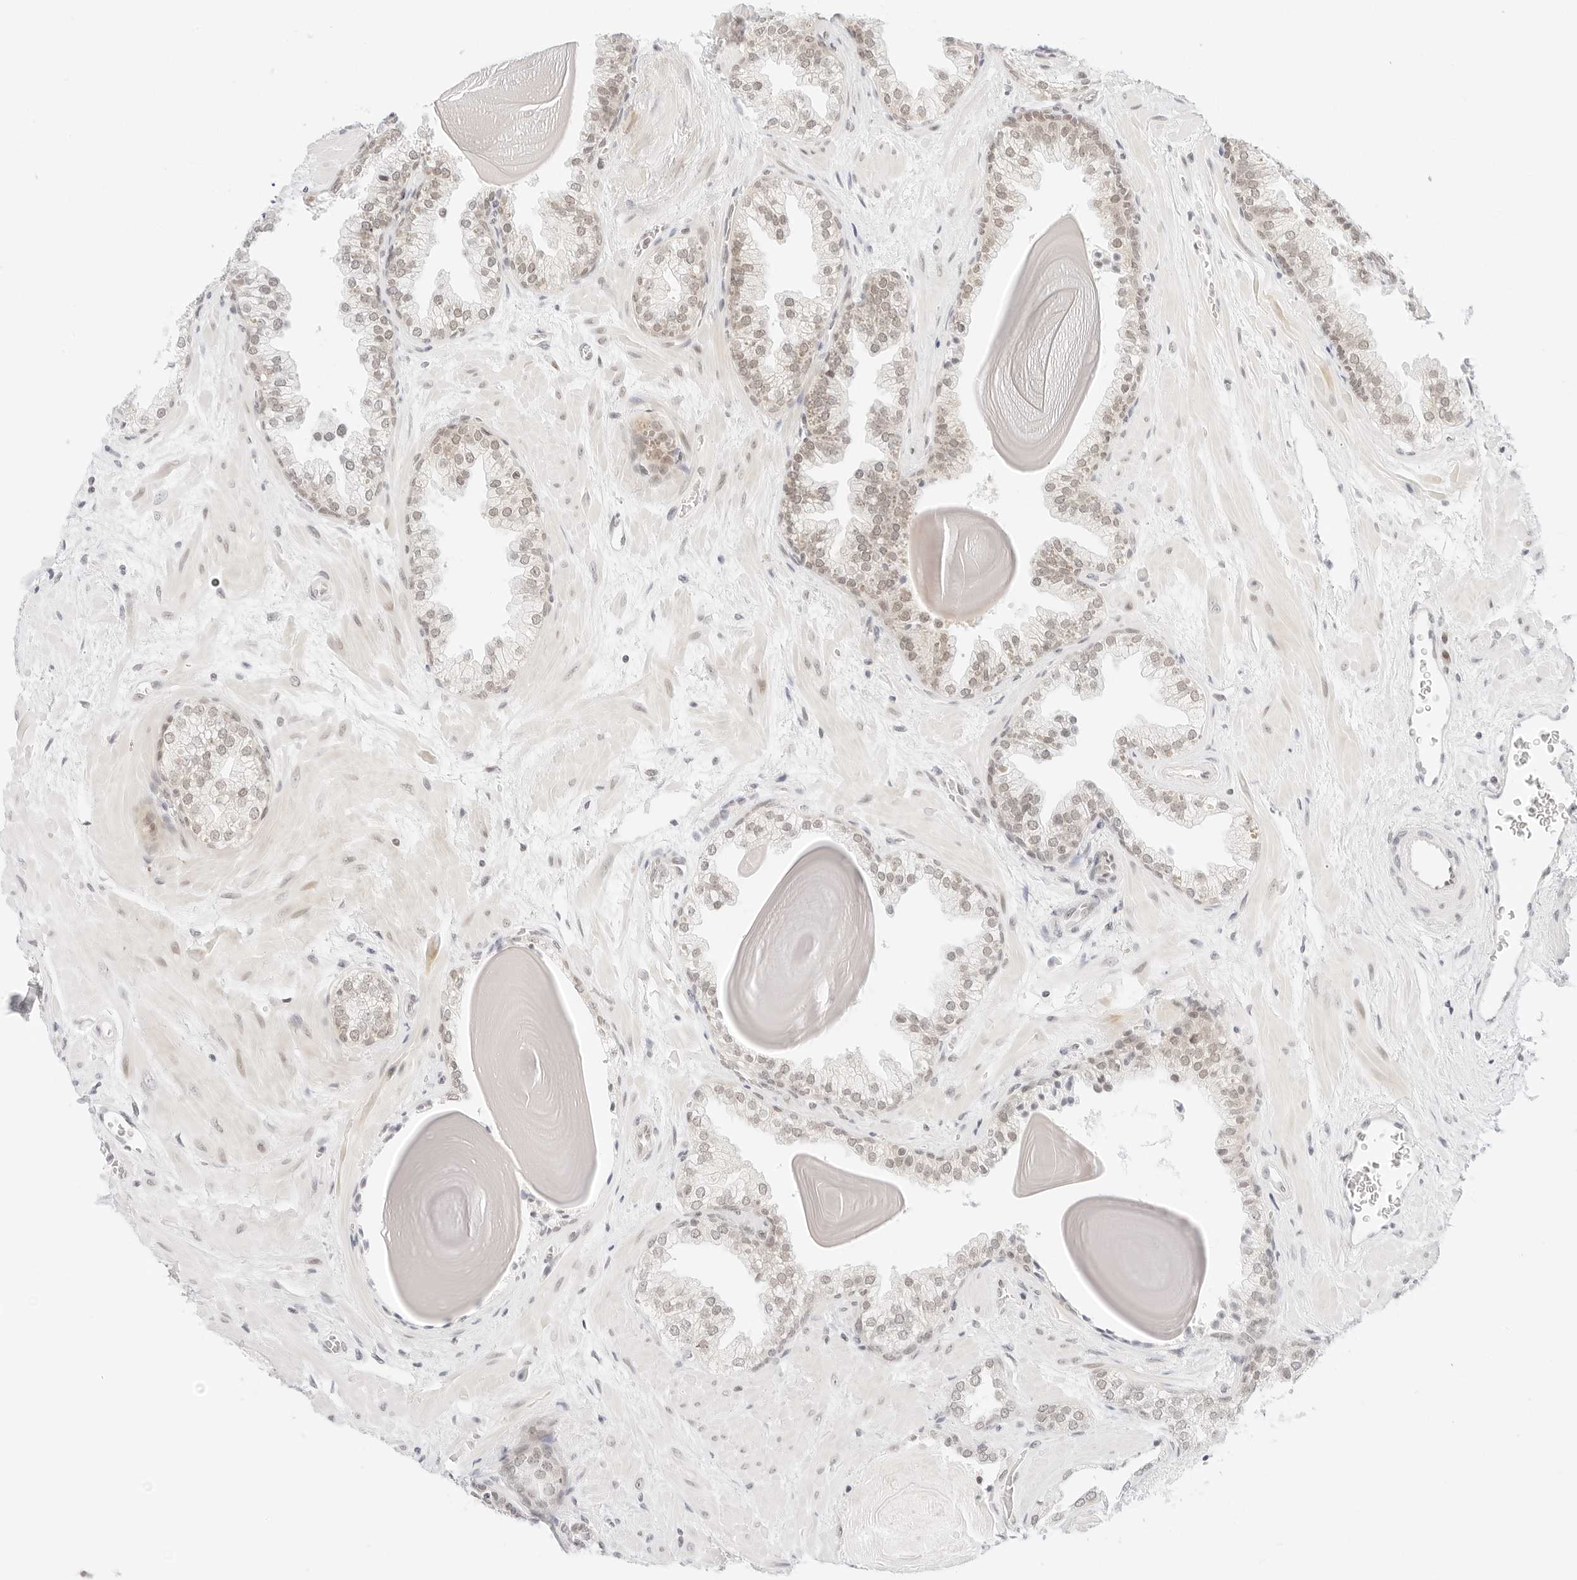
{"staining": {"intensity": "weak", "quantity": "<25%", "location": "nuclear"}, "tissue": "prostate", "cell_type": "Glandular cells", "image_type": "normal", "snomed": [{"axis": "morphology", "description": "Normal tissue, NOS"}, {"axis": "topography", "description": "Prostate"}], "caption": "Immunohistochemistry (IHC) histopathology image of benign prostate stained for a protein (brown), which demonstrates no expression in glandular cells. Nuclei are stained in blue.", "gene": "POLR3C", "patient": {"sex": "male", "age": 48}}